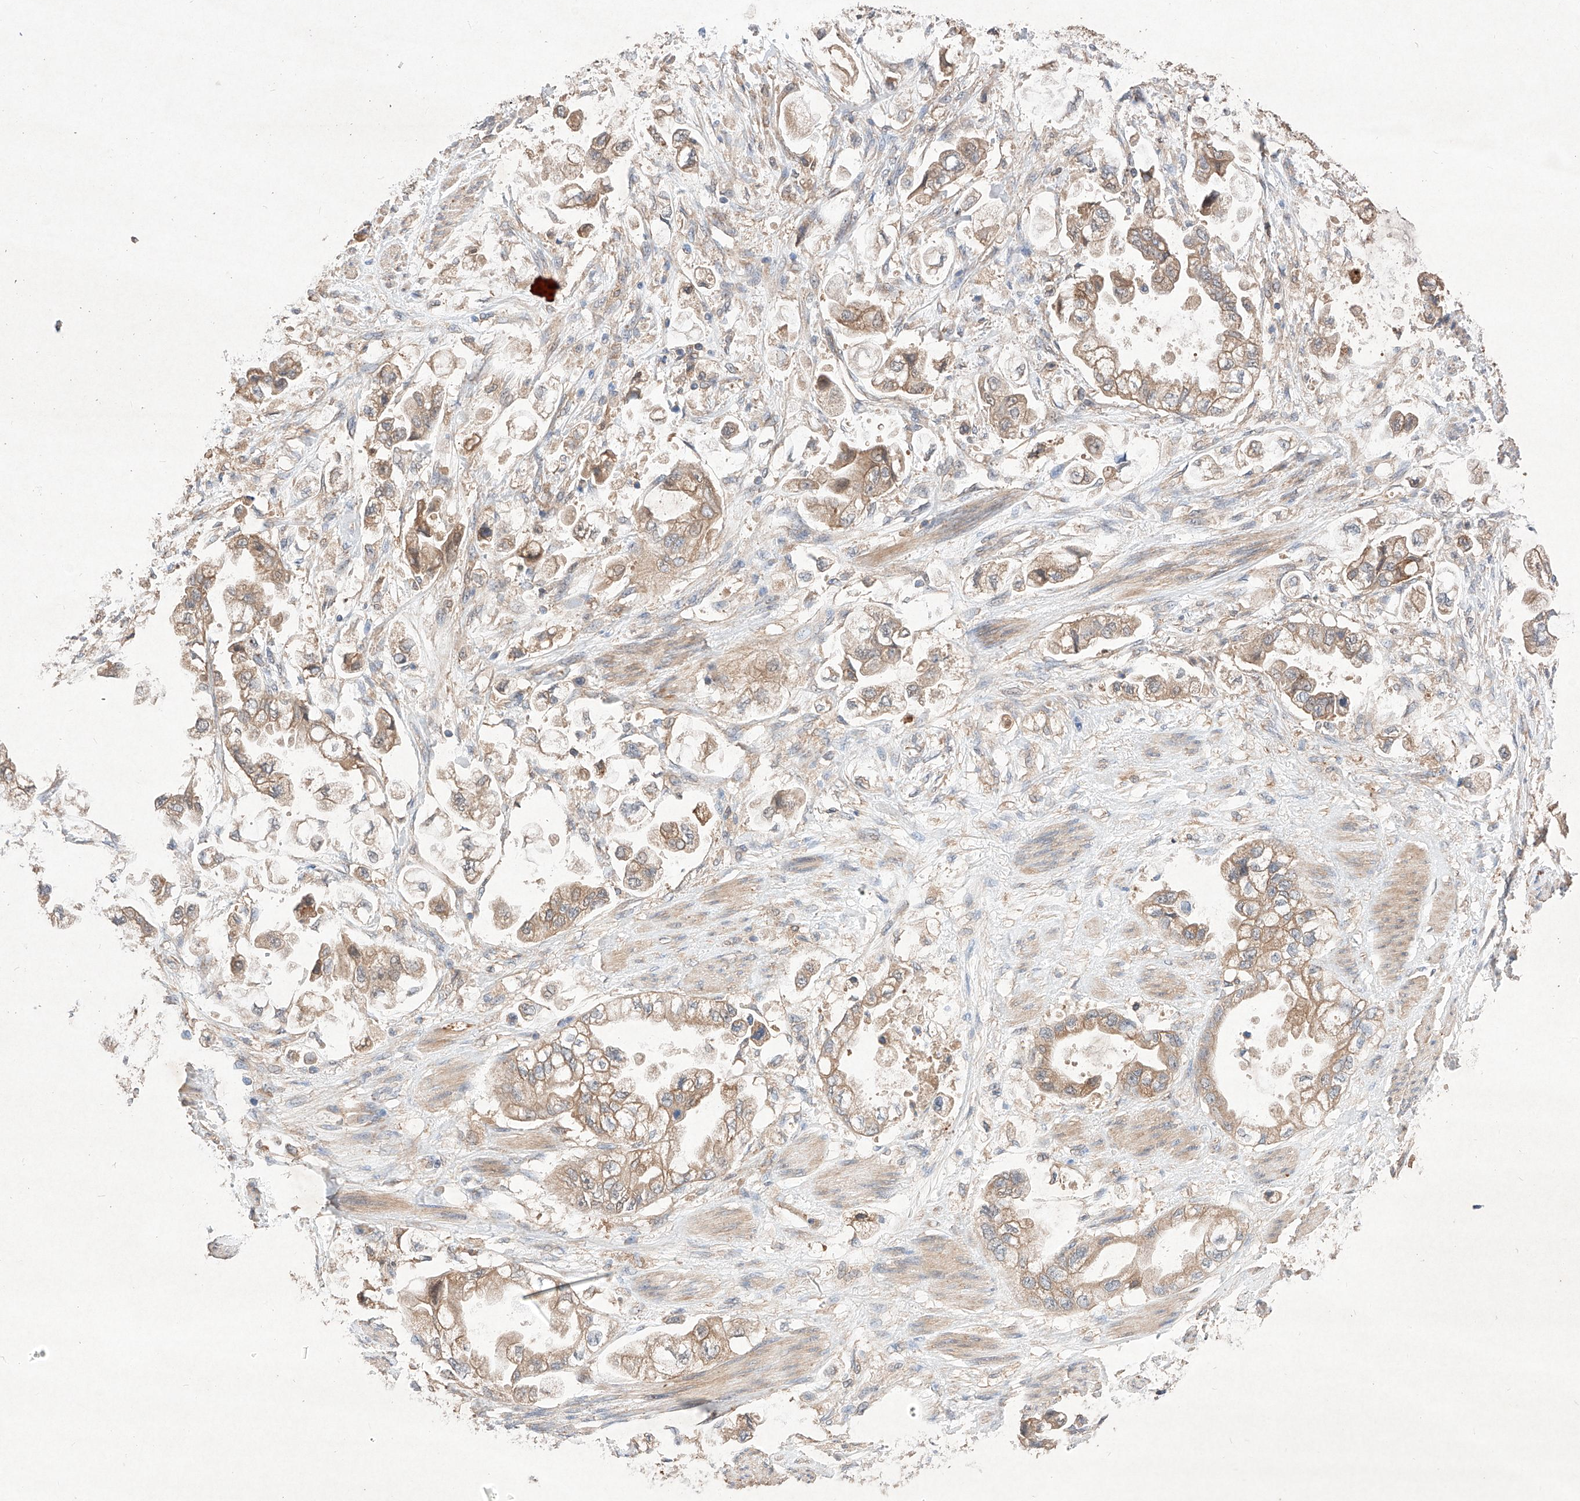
{"staining": {"intensity": "moderate", "quantity": ">75%", "location": "cytoplasmic/membranous"}, "tissue": "stomach cancer", "cell_type": "Tumor cells", "image_type": "cancer", "snomed": [{"axis": "morphology", "description": "Adenocarcinoma, NOS"}, {"axis": "topography", "description": "Stomach"}], "caption": "This photomicrograph demonstrates immunohistochemistry (IHC) staining of stomach cancer, with medium moderate cytoplasmic/membranous expression in about >75% of tumor cells.", "gene": "C6orf62", "patient": {"sex": "male", "age": 62}}